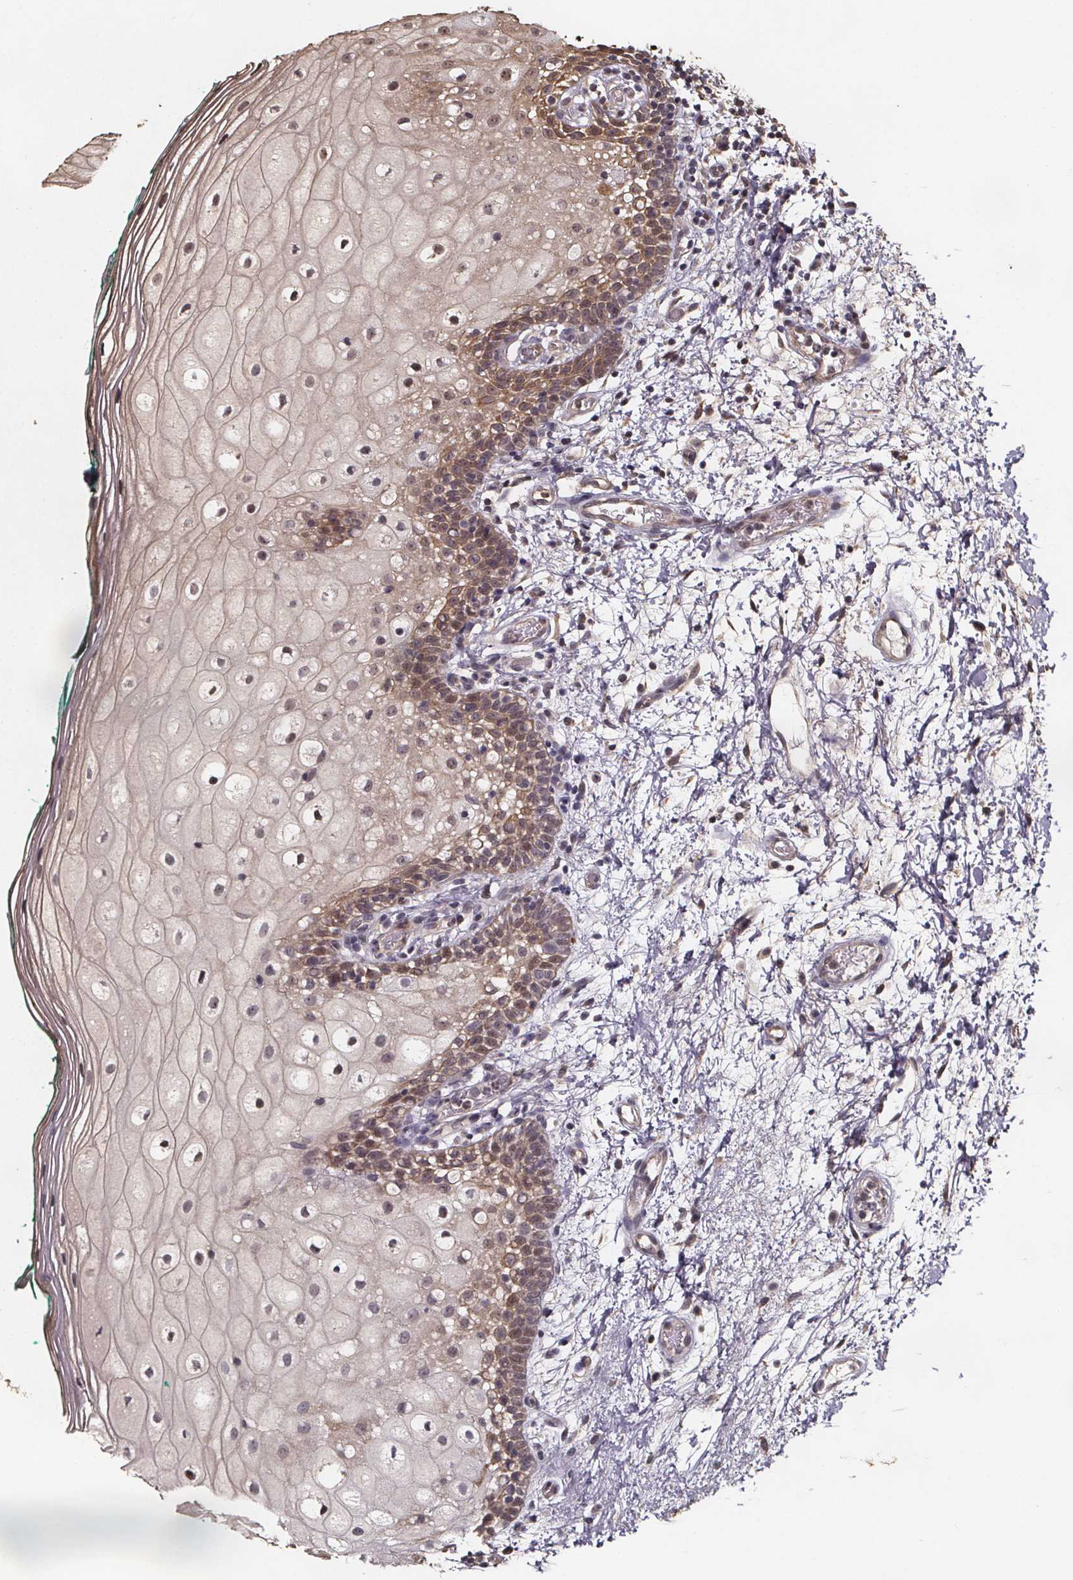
{"staining": {"intensity": "moderate", "quantity": "25%-75%", "location": "cytoplasmic/membranous,nuclear"}, "tissue": "oral mucosa", "cell_type": "Squamous epithelial cells", "image_type": "normal", "snomed": [{"axis": "morphology", "description": "Normal tissue, NOS"}, {"axis": "topography", "description": "Oral tissue"}], "caption": "A micrograph of human oral mucosa stained for a protein demonstrates moderate cytoplasmic/membranous,nuclear brown staining in squamous epithelial cells. The protein is shown in brown color, while the nuclei are stained blue.", "gene": "ZNF879", "patient": {"sex": "female", "age": 83}}